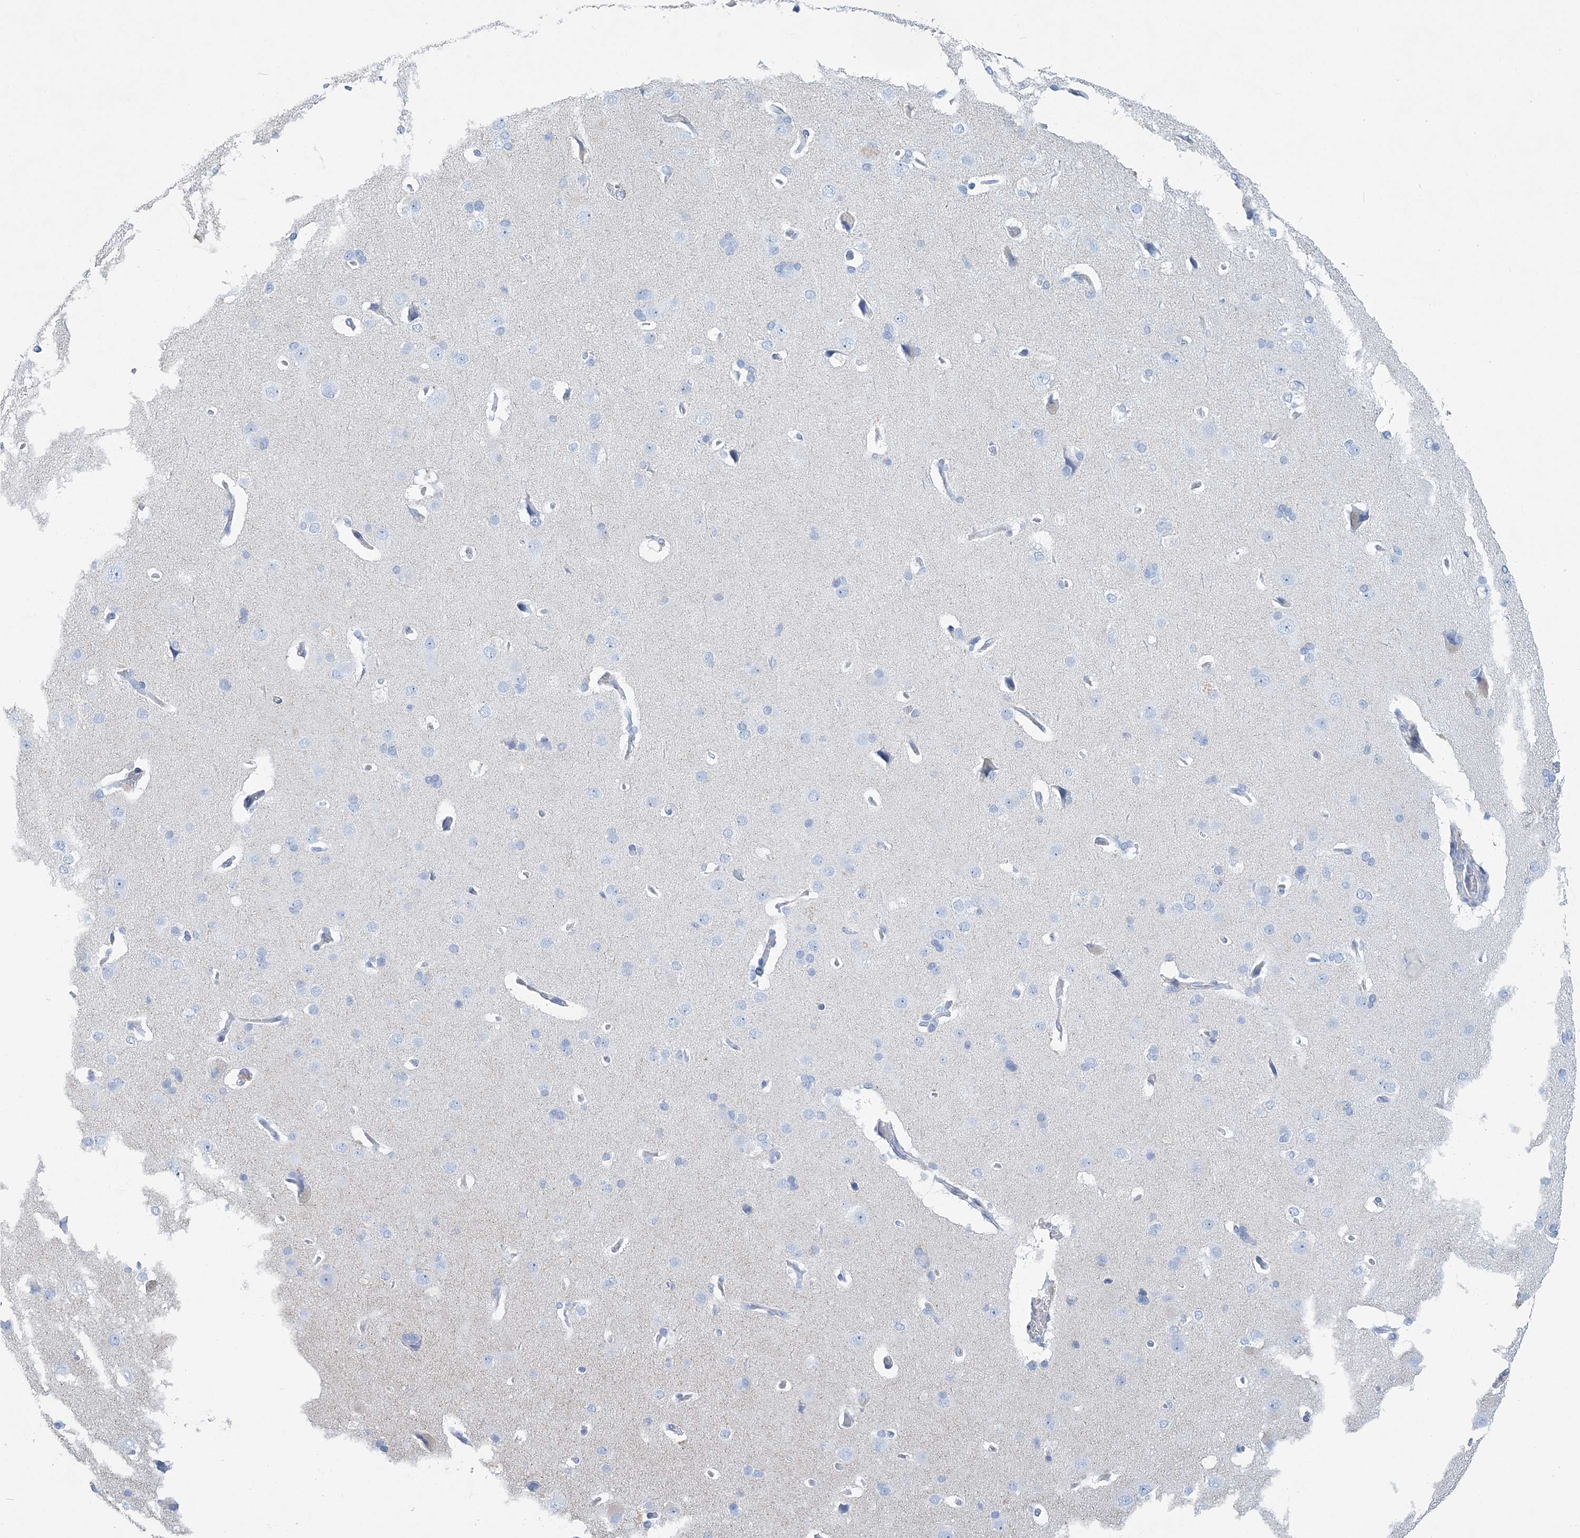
{"staining": {"intensity": "negative", "quantity": "none", "location": "none"}, "tissue": "cerebral cortex", "cell_type": "Endothelial cells", "image_type": "normal", "snomed": [{"axis": "morphology", "description": "Normal tissue, NOS"}, {"axis": "topography", "description": "Cerebral cortex"}], "caption": "Immunohistochemistry of normal cerebral cortex shows no staining in endothelial cells. The staining is performed using DAB brown chromogen with nuclei counter-stained in using hematoxylin.", "gene": "NKX6", "patient": {"sex": "male", "age": 62}}